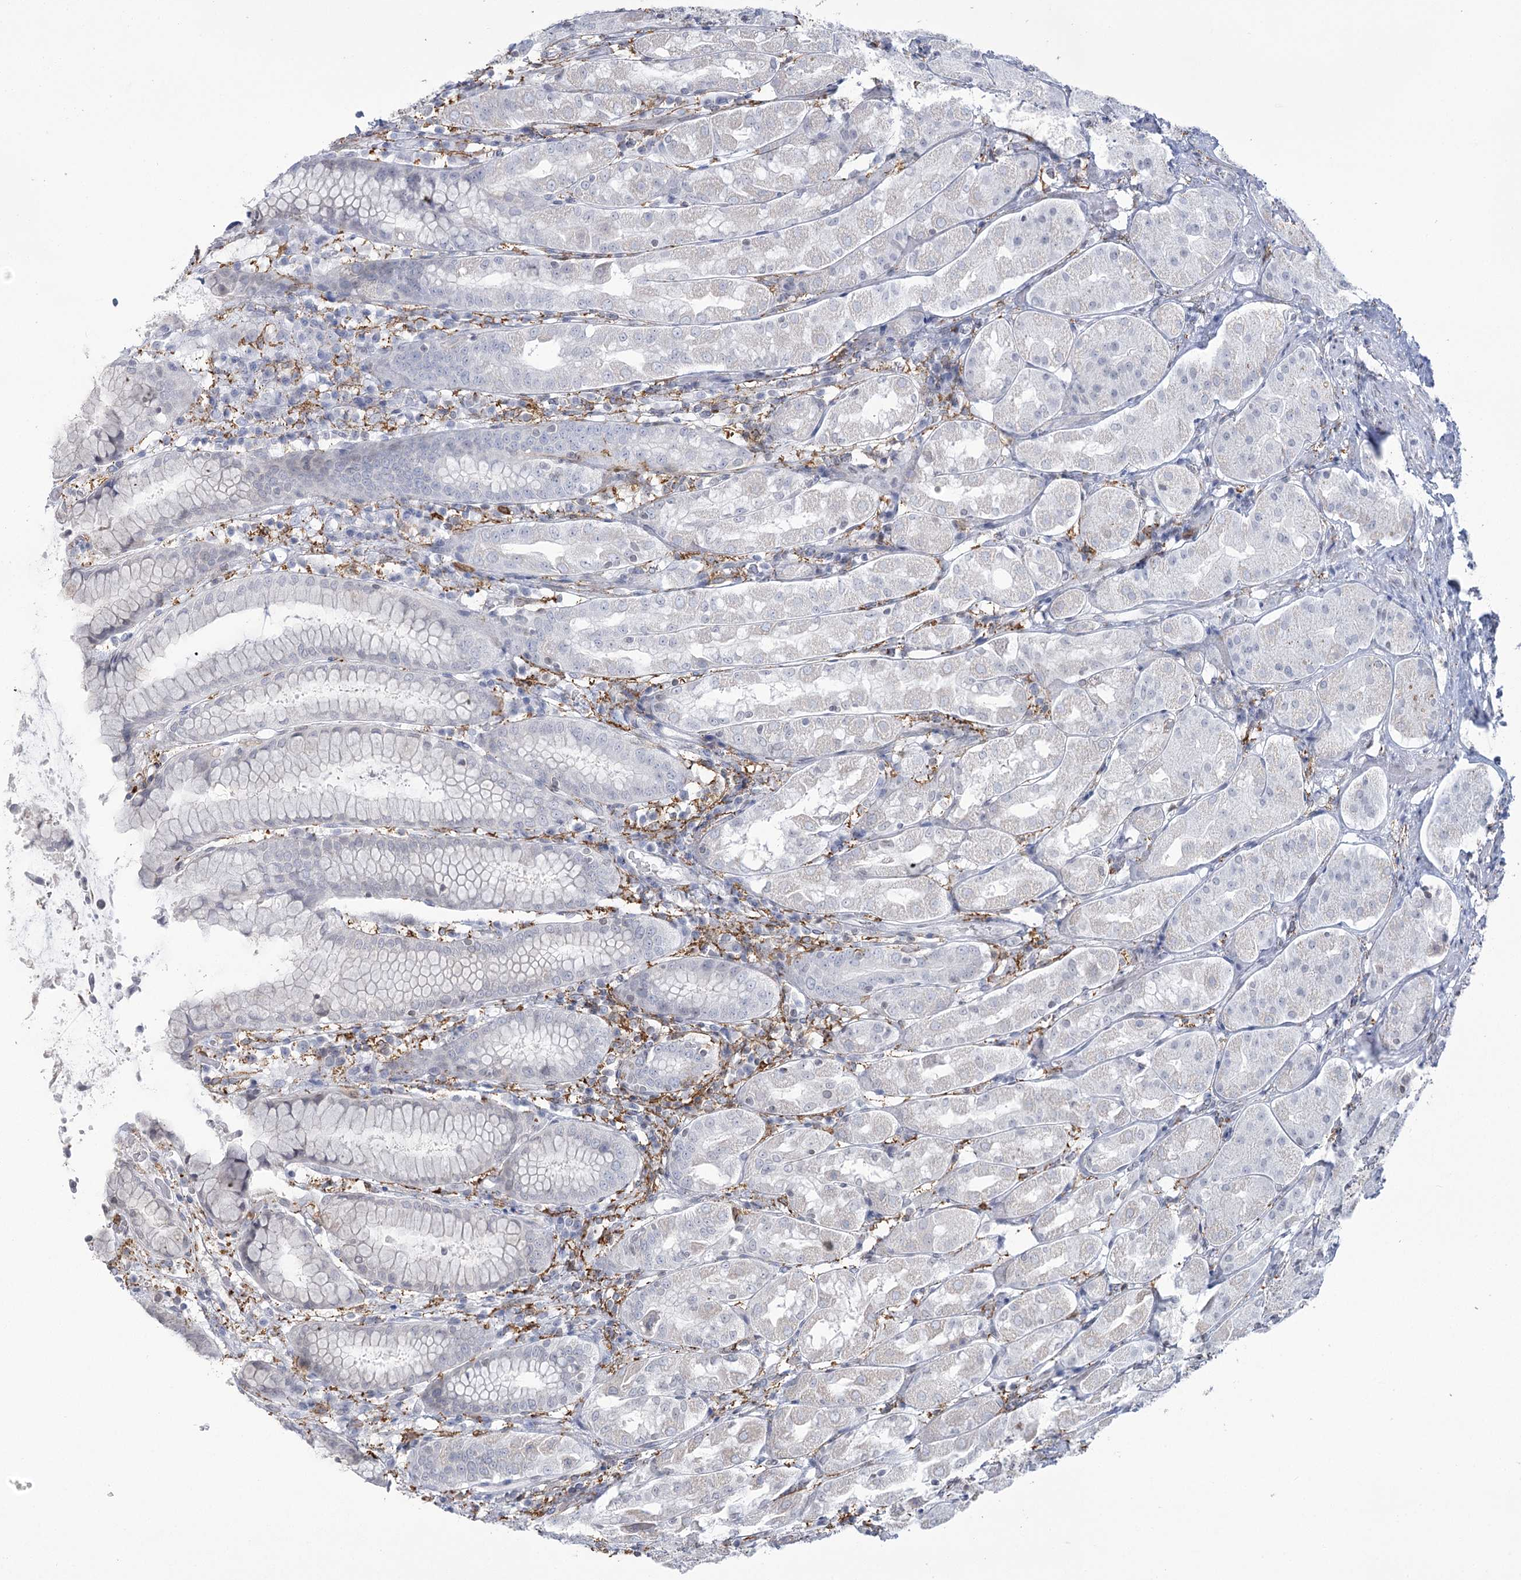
{"staining": {"intensity": "negative", "quantity": "none", "location": "none"}, "tissue": "stomach", "cell_type": "Glandular cells", "image_type": "normal", "snomed": [{"axis": "morphology", "description": "Normal tissue, NOS"}, {"axis": "topography", "description": "Stomach"}, {"axis": "topography", "description": "Stomach, lower"}], "caption": "Immunohistochemical staining of benign human stomach shows no significant staining in glandular cells.", "gene": "C11orf1", "patient": {"sex": "female", "age": 56}}